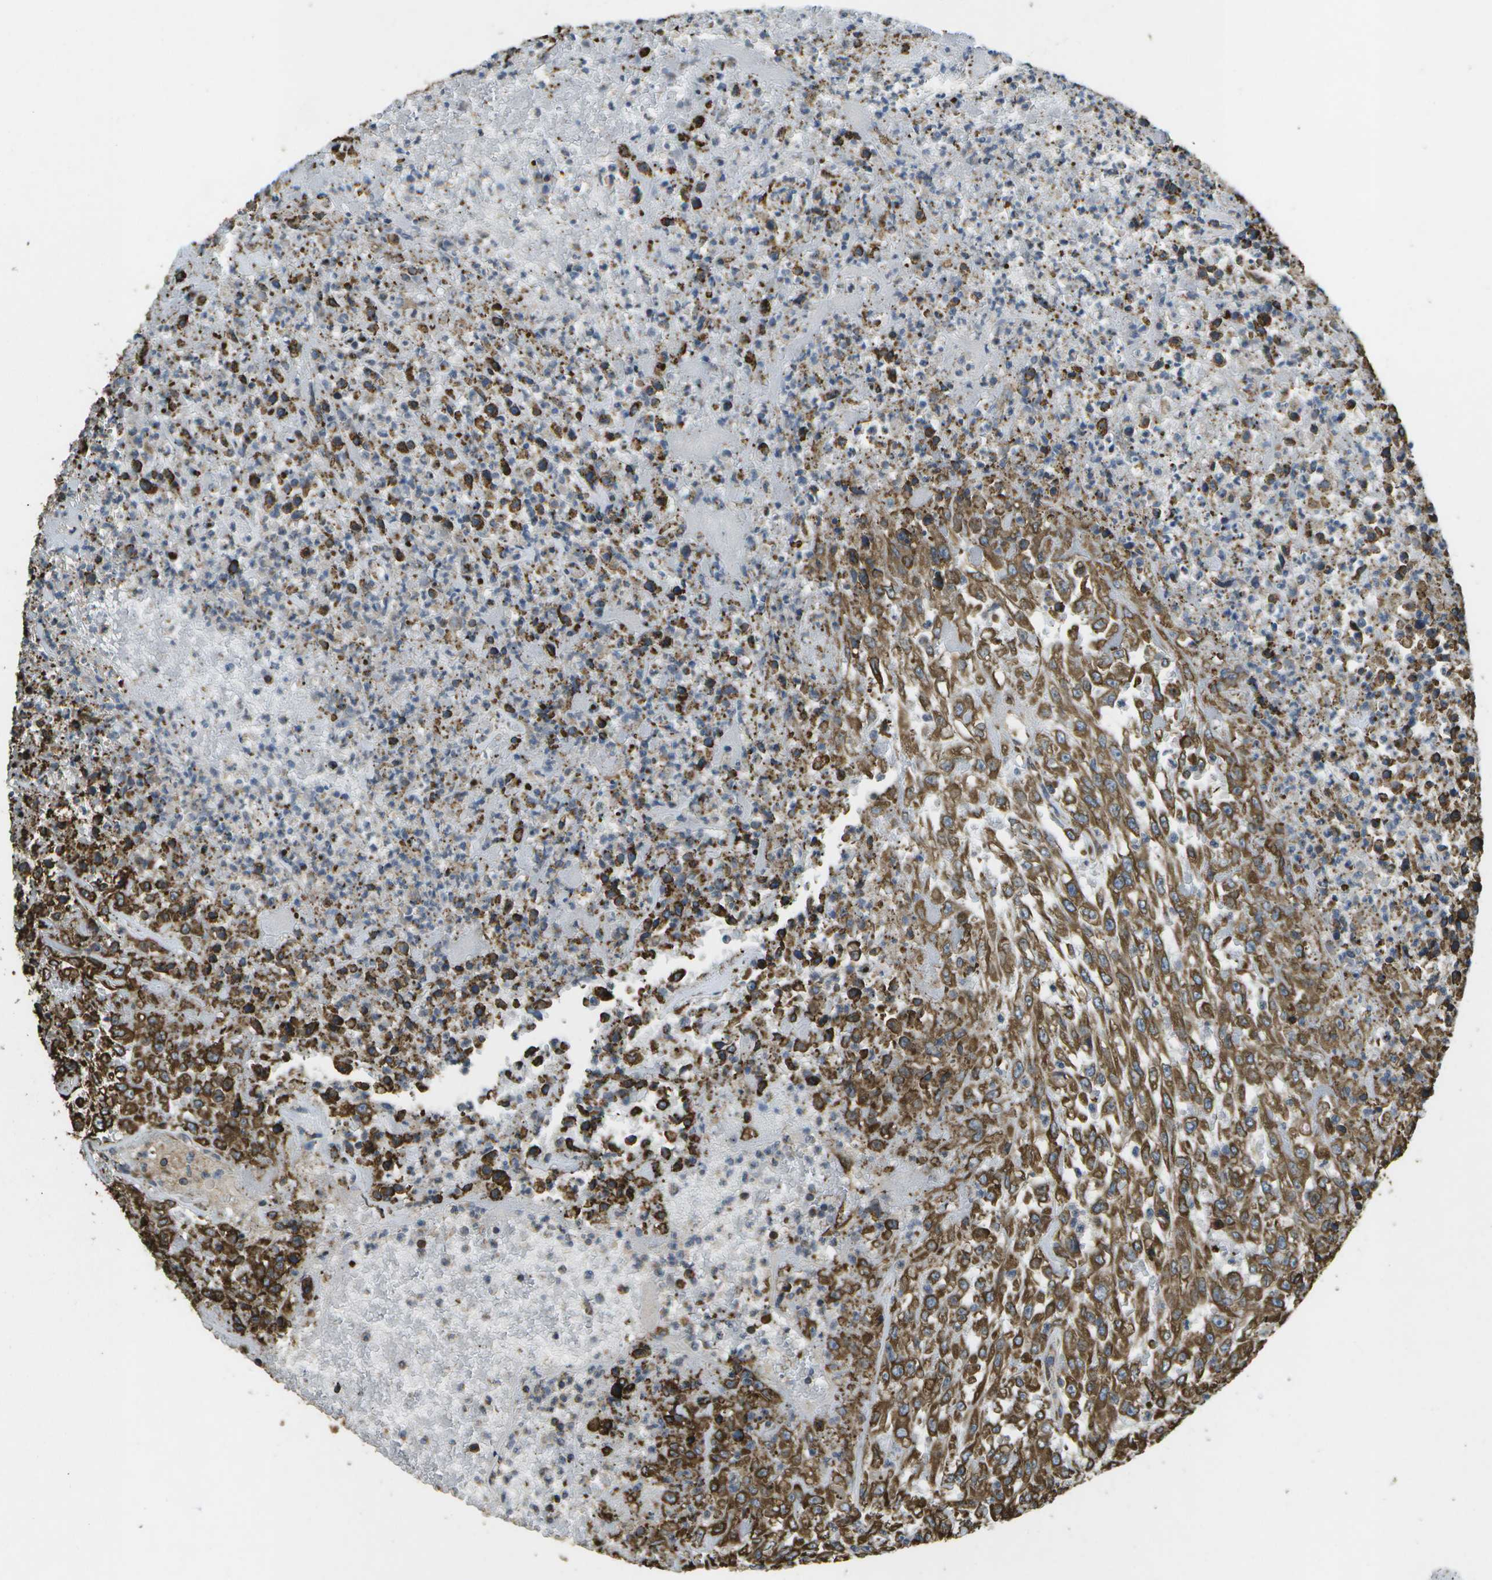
{"staining": {"intensity": "moderate", "quantity": ">75%", "location": "cytoplasmic/membranous"}, "tissue": "urothelial cancer", "cell_type": "Tumor cells", "image_type": "cancer", "snomed": [{"axis": "morphology", "description": "Urothelial carcinoma, High grade"}, {"axis": "topography", "description": "Urinary bladder"}], "caption": "This is a histology image of immunohistochemistry staining of high-grade urothelial carcinoma, which shows moderate positivity in the cytoplasmic/membranous of tumor cells.", "gene": "PDIA4", "patient": {"sex": "male", "age": 46}}